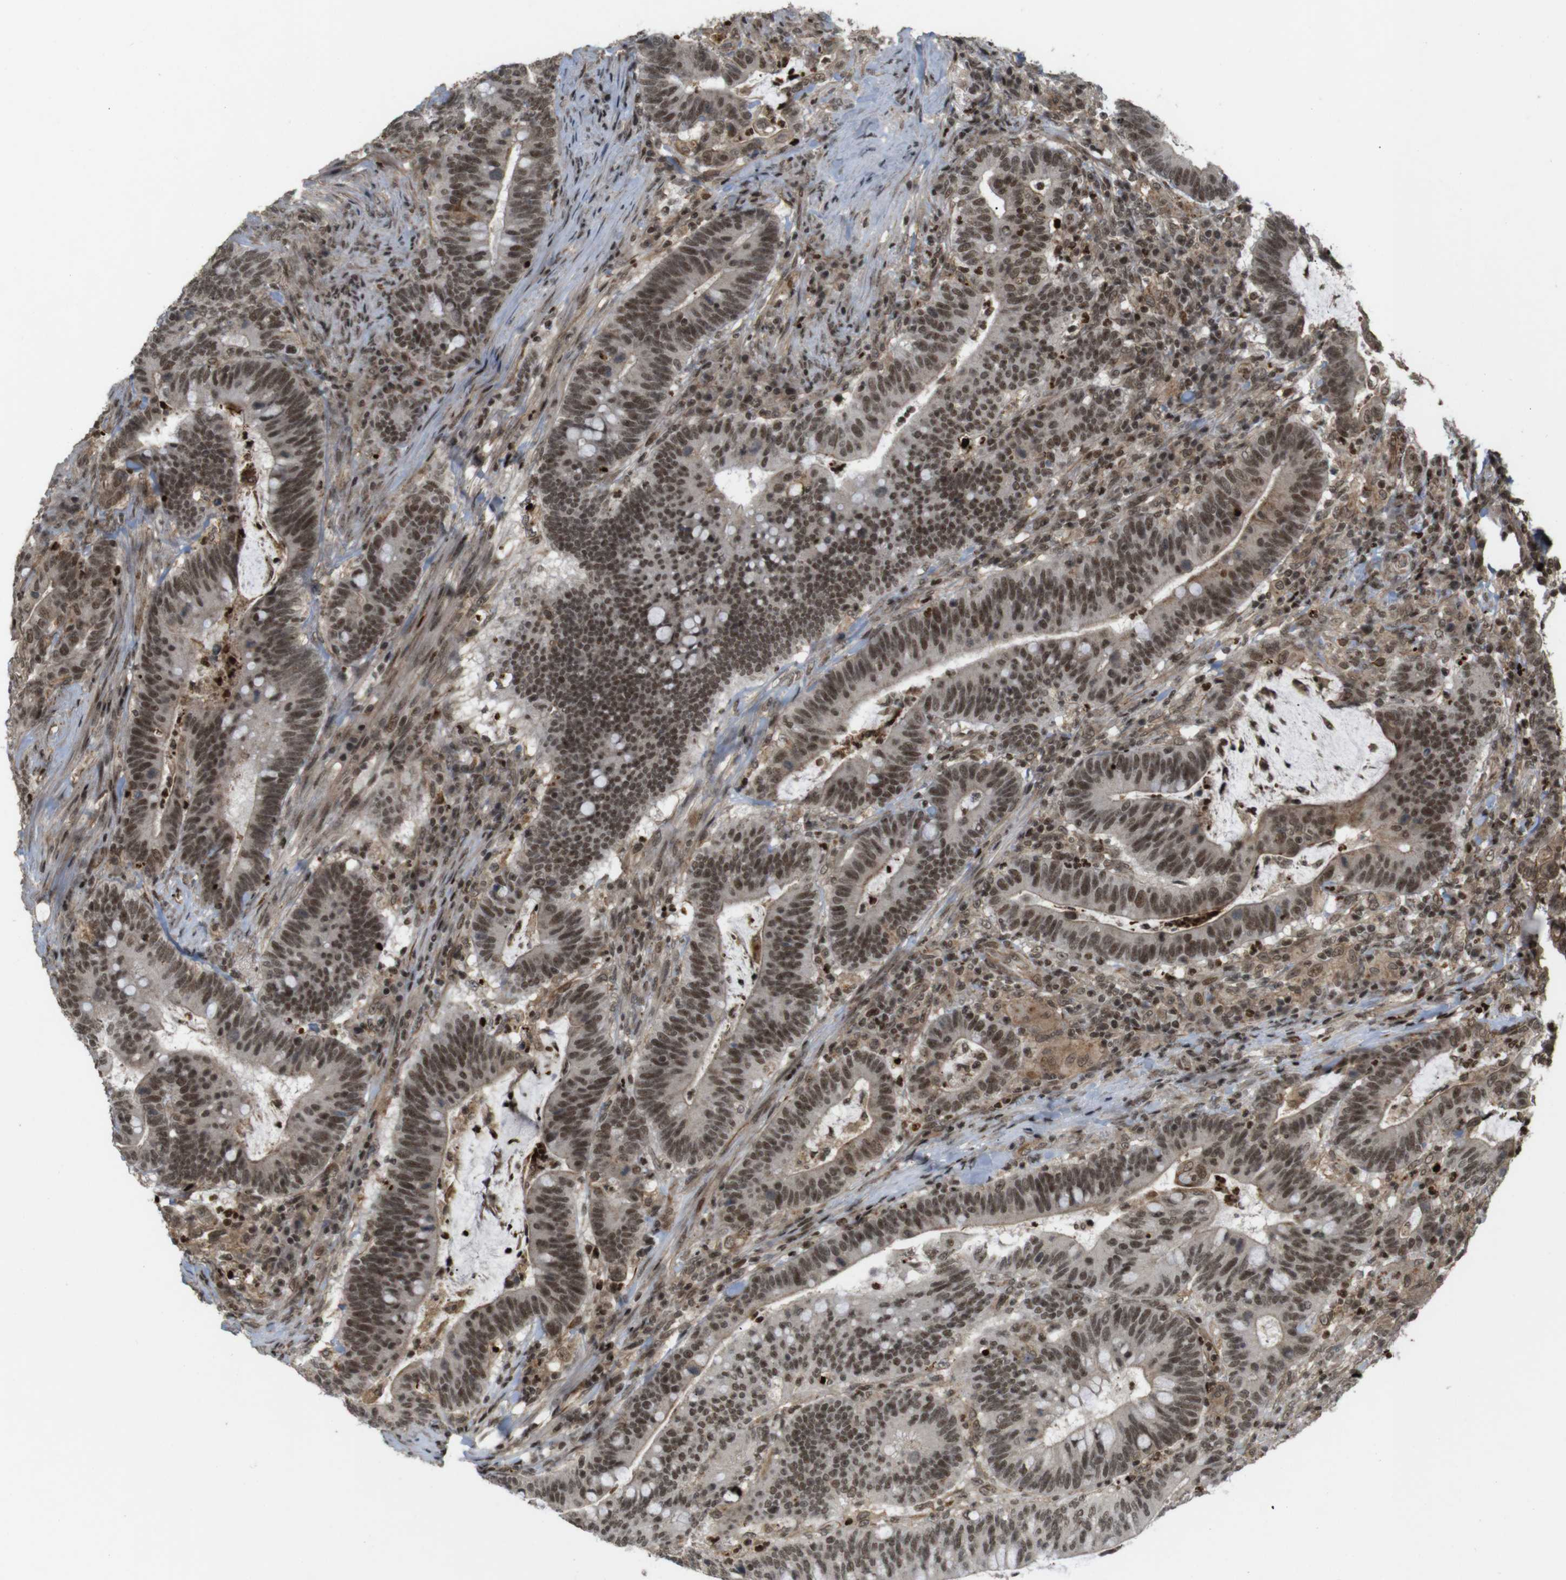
{"staining": {"intensity": "strong", "quantity": ">75%", "location": "nuclear"}, "tissue": "colorectal cancer", "cell_type": "Tumor cells", "image_type": "cancer", "snomed": [{"axis": "morphology", "description": "Normal tissue, NOS"}, {"axis": "morphology", "description": "Adenocarcinoma, NOS"}, {"axis": "topography", "description": "Colon"}], "caption": "Immunohistochemistry (IHC) micrograph of neoplastic tissue: colorectal cancer stained using immunohistochemistry (IHC) exhibits high levels of strong protein expression localized specifically in the nuclear of tumor cells, appearing as a nuclear brown color.", "gene": "SP2", "patient": {"sex": "female", "age": 66}}